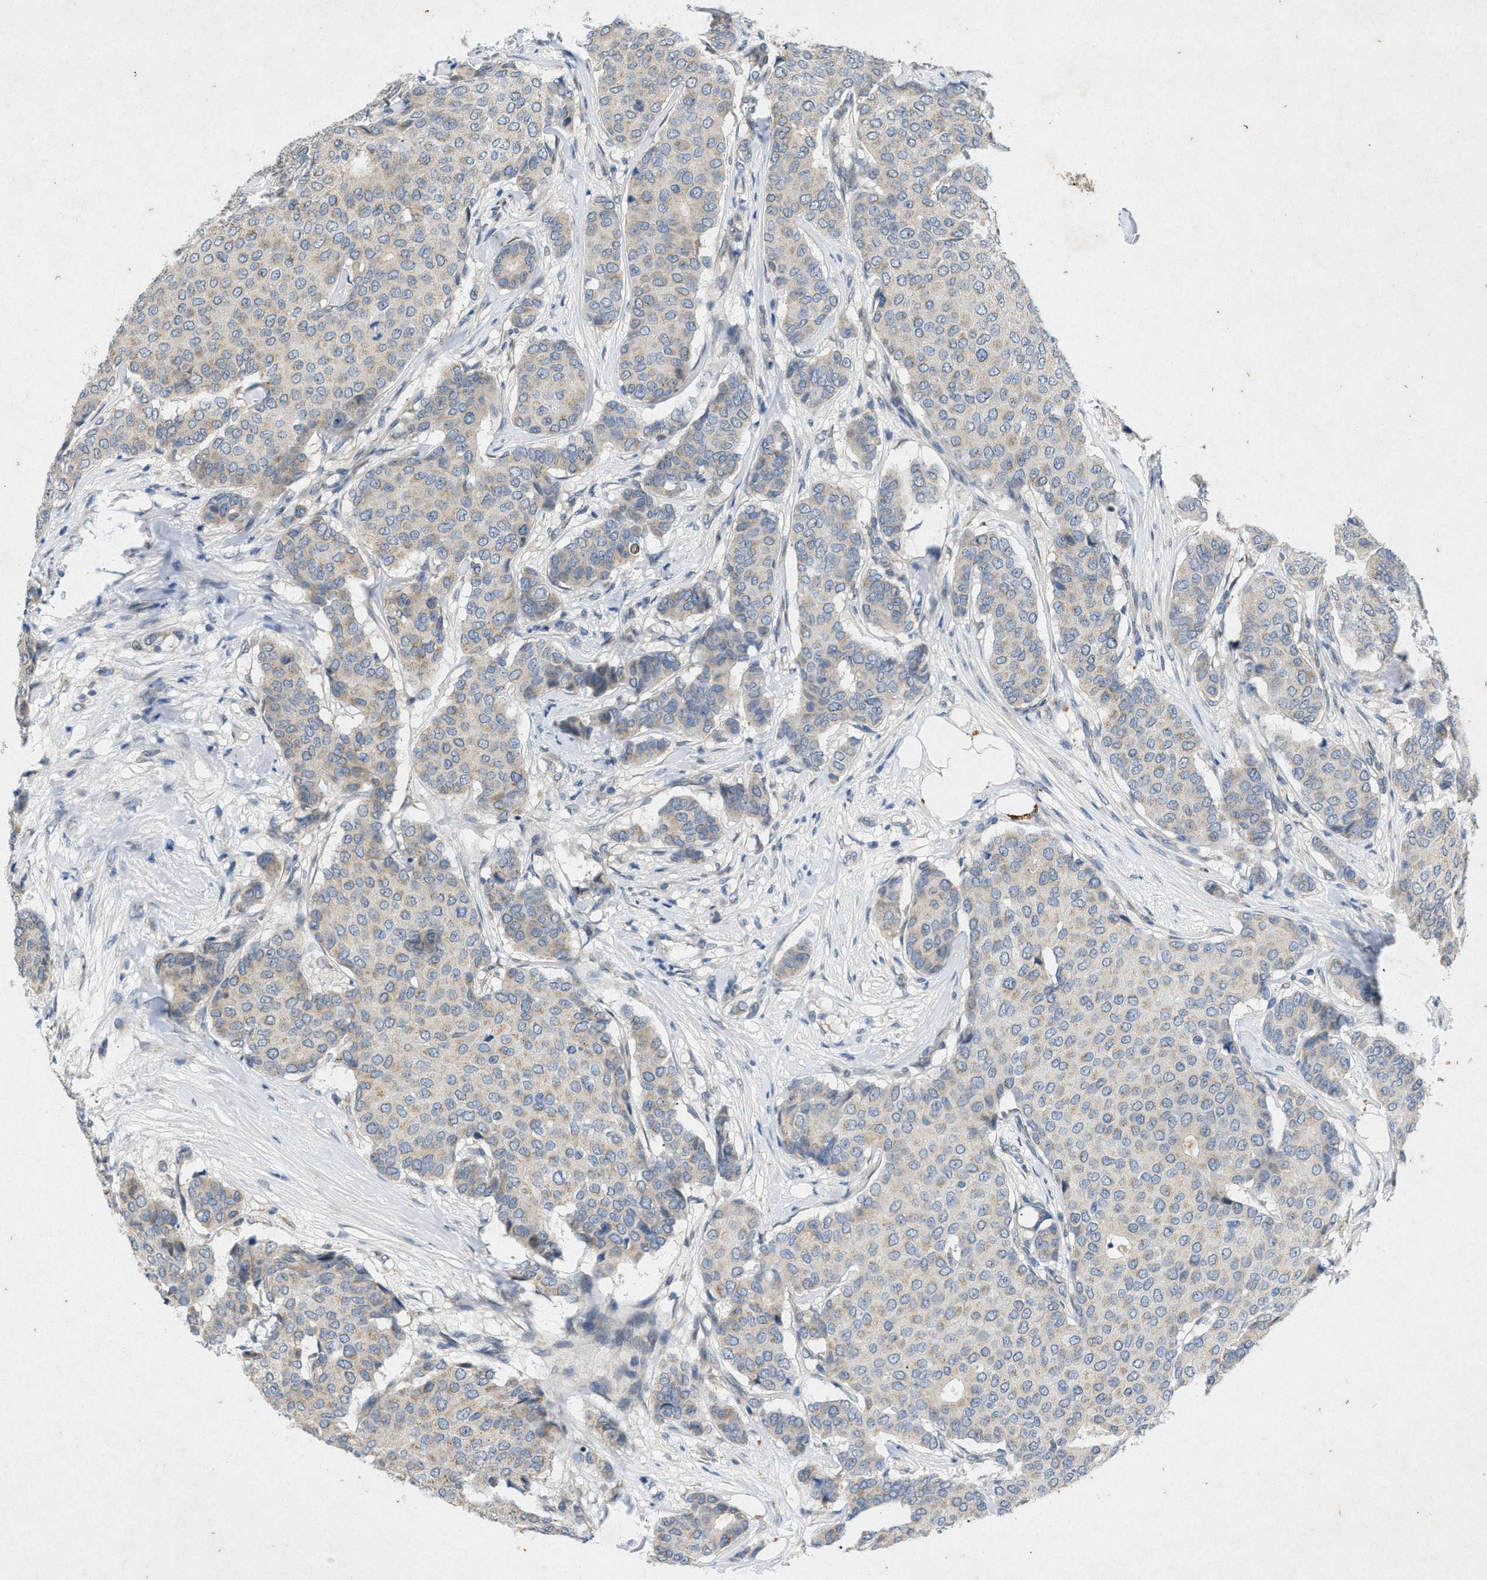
{"staining": {"intensity": "weak", "quantity": "<25%", "location": "cytoplasmic/membranous"}, "tissue": "breast cancer", "cell_type": "Tumor cells", "image_type": "cancer", "snomed": [{"axis": "morphology", "description": "Duct carcinoma"}, {"axis": "topography", "description": "Breast"}], "caption": "IHC histopathology image of breast cancer stained for a protein (brown), which demonstrates no staining in tumor cells.", "gene": "PRKG2", "patient": {"sex": "female", "age": 75}}